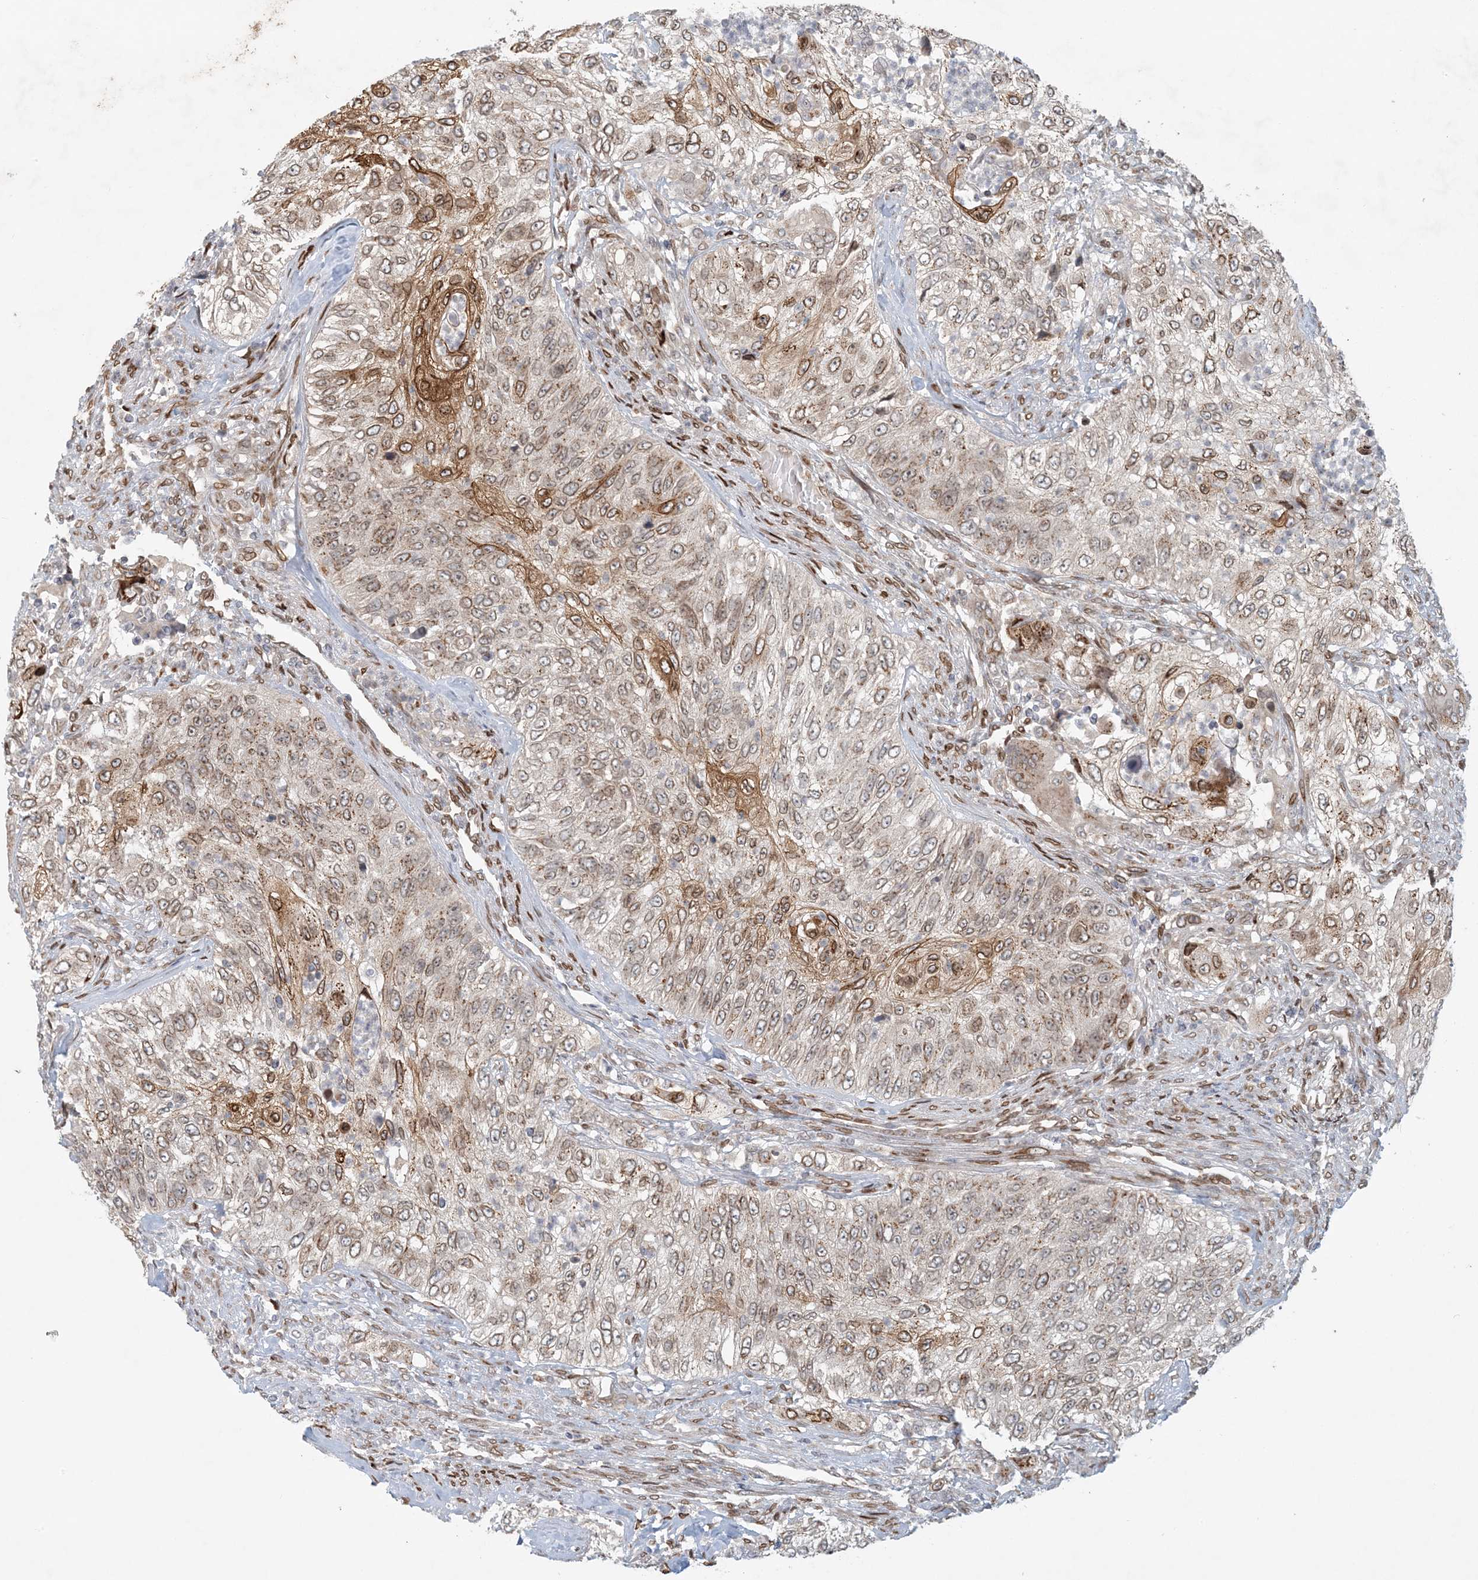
{"staining": {"intensity": "moderate", "quantity": "25%-75%", "location": "cytoplasmic/membranous"}, "tissue": "urothelial cancer", "cell_type": "Tumor cells", "image_type": "cancer", "snomed": [{"axis": "morphology", "description": "Urothelial carcinoma, High grade"}, {"axis": "topography", "description": "Urinary bladder"}], "caption": "The histopathology image shows staining of high-grade urothelial carcinoma, revealing moderate cytoplasmic/membranous protein expression (brown color) within tumor cells.", "gene": "SLC35A2", "patient": {"sex": "female", "age": 60}}